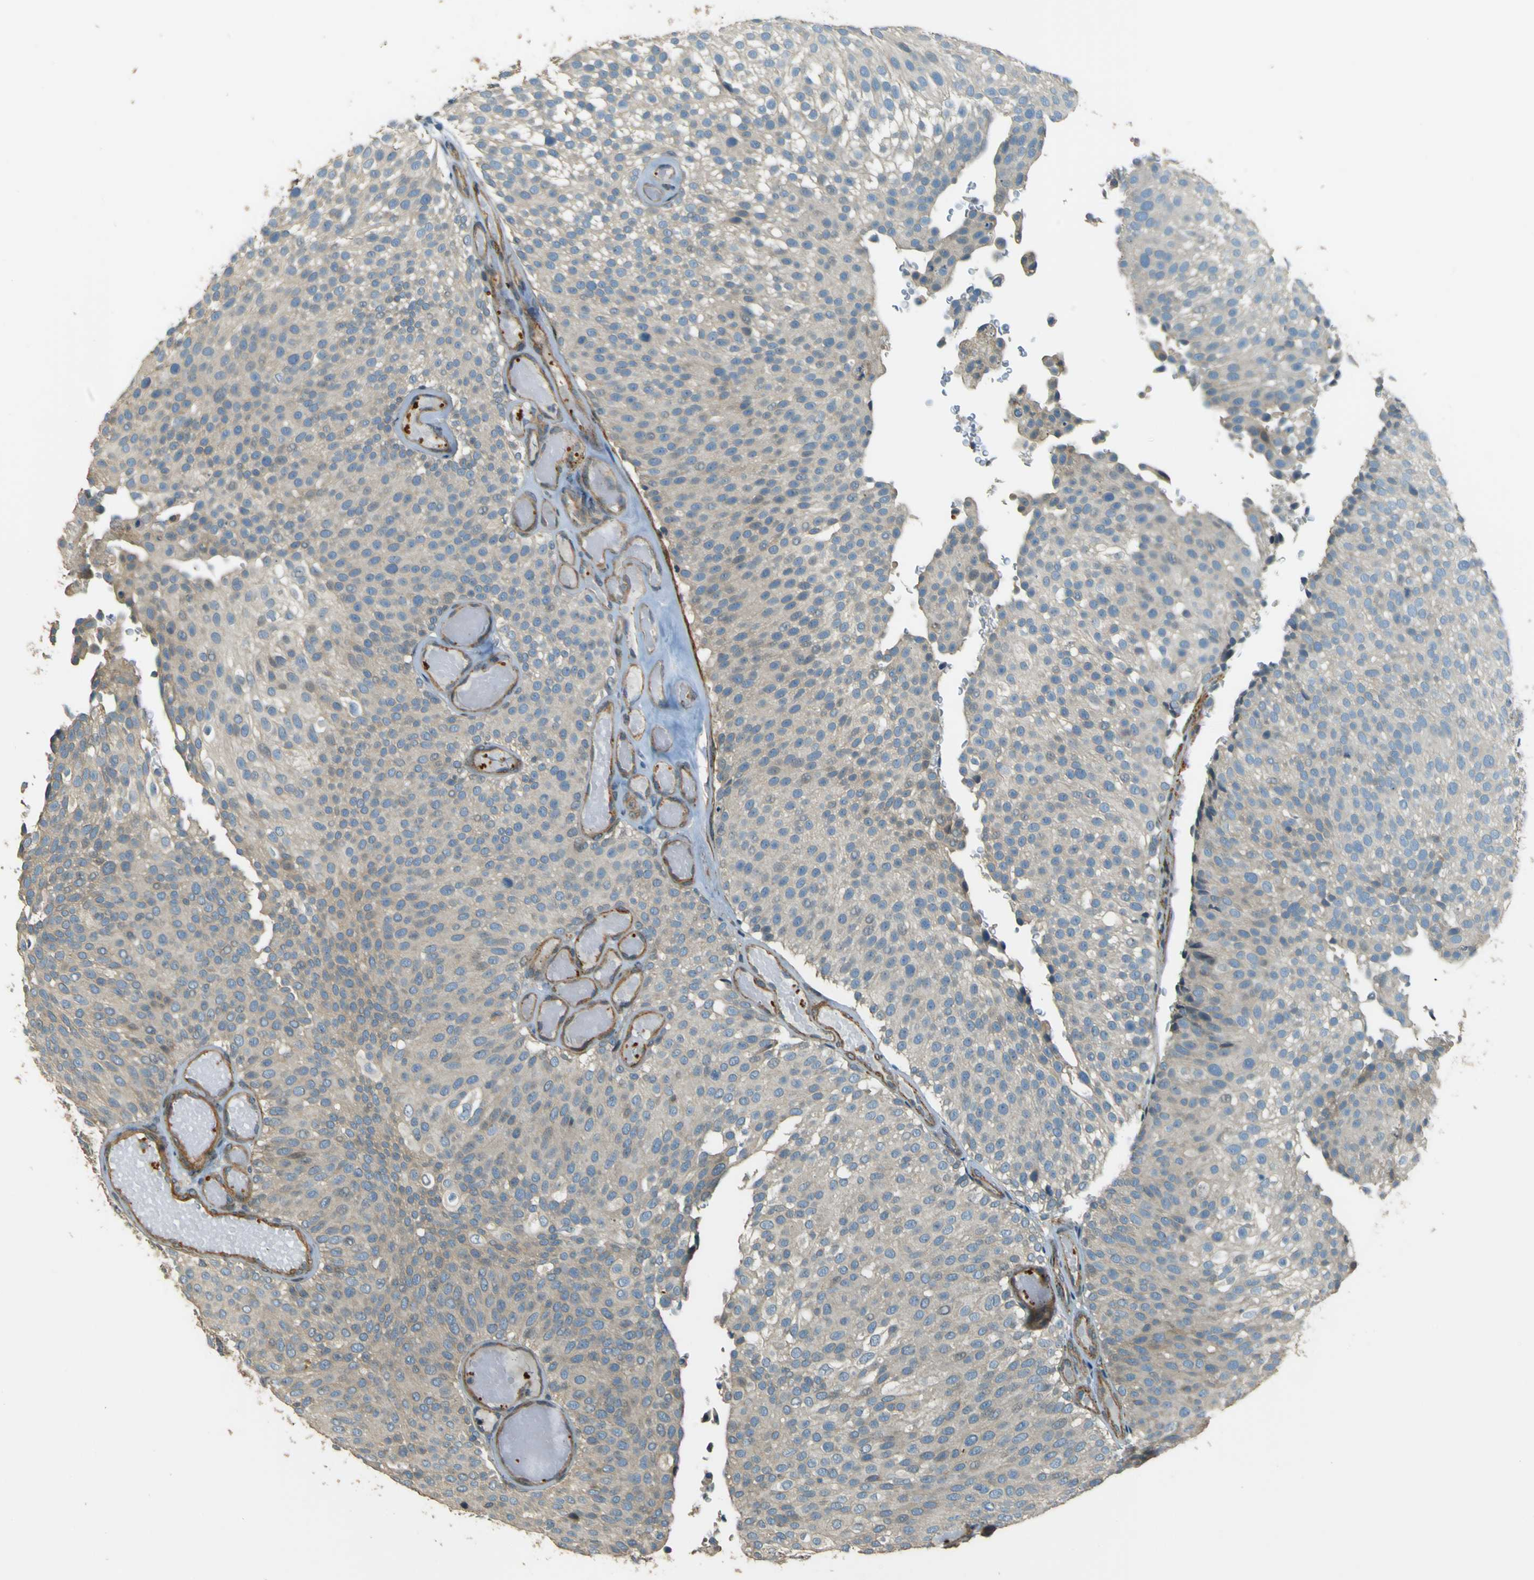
{"staining": {"intensity": "weak", "quantity": "<25%", "location": "cytoplasmic/membranous"}, "tissue": "urothelial cancer", "cell_type": "Tumor cells", "image_type": "cancer", "snomed": [{"axis": "morphology", "description": "Urothelial carcinoma, Low grade"}, {"axis": "topography", "description": "Urinary bladder"}], "caption": "The image demonstrates no significant positivity in tumor cells of urothelial cancer.", "gene": "NEXN", "patient": {"sex": "male", "age": 78}}